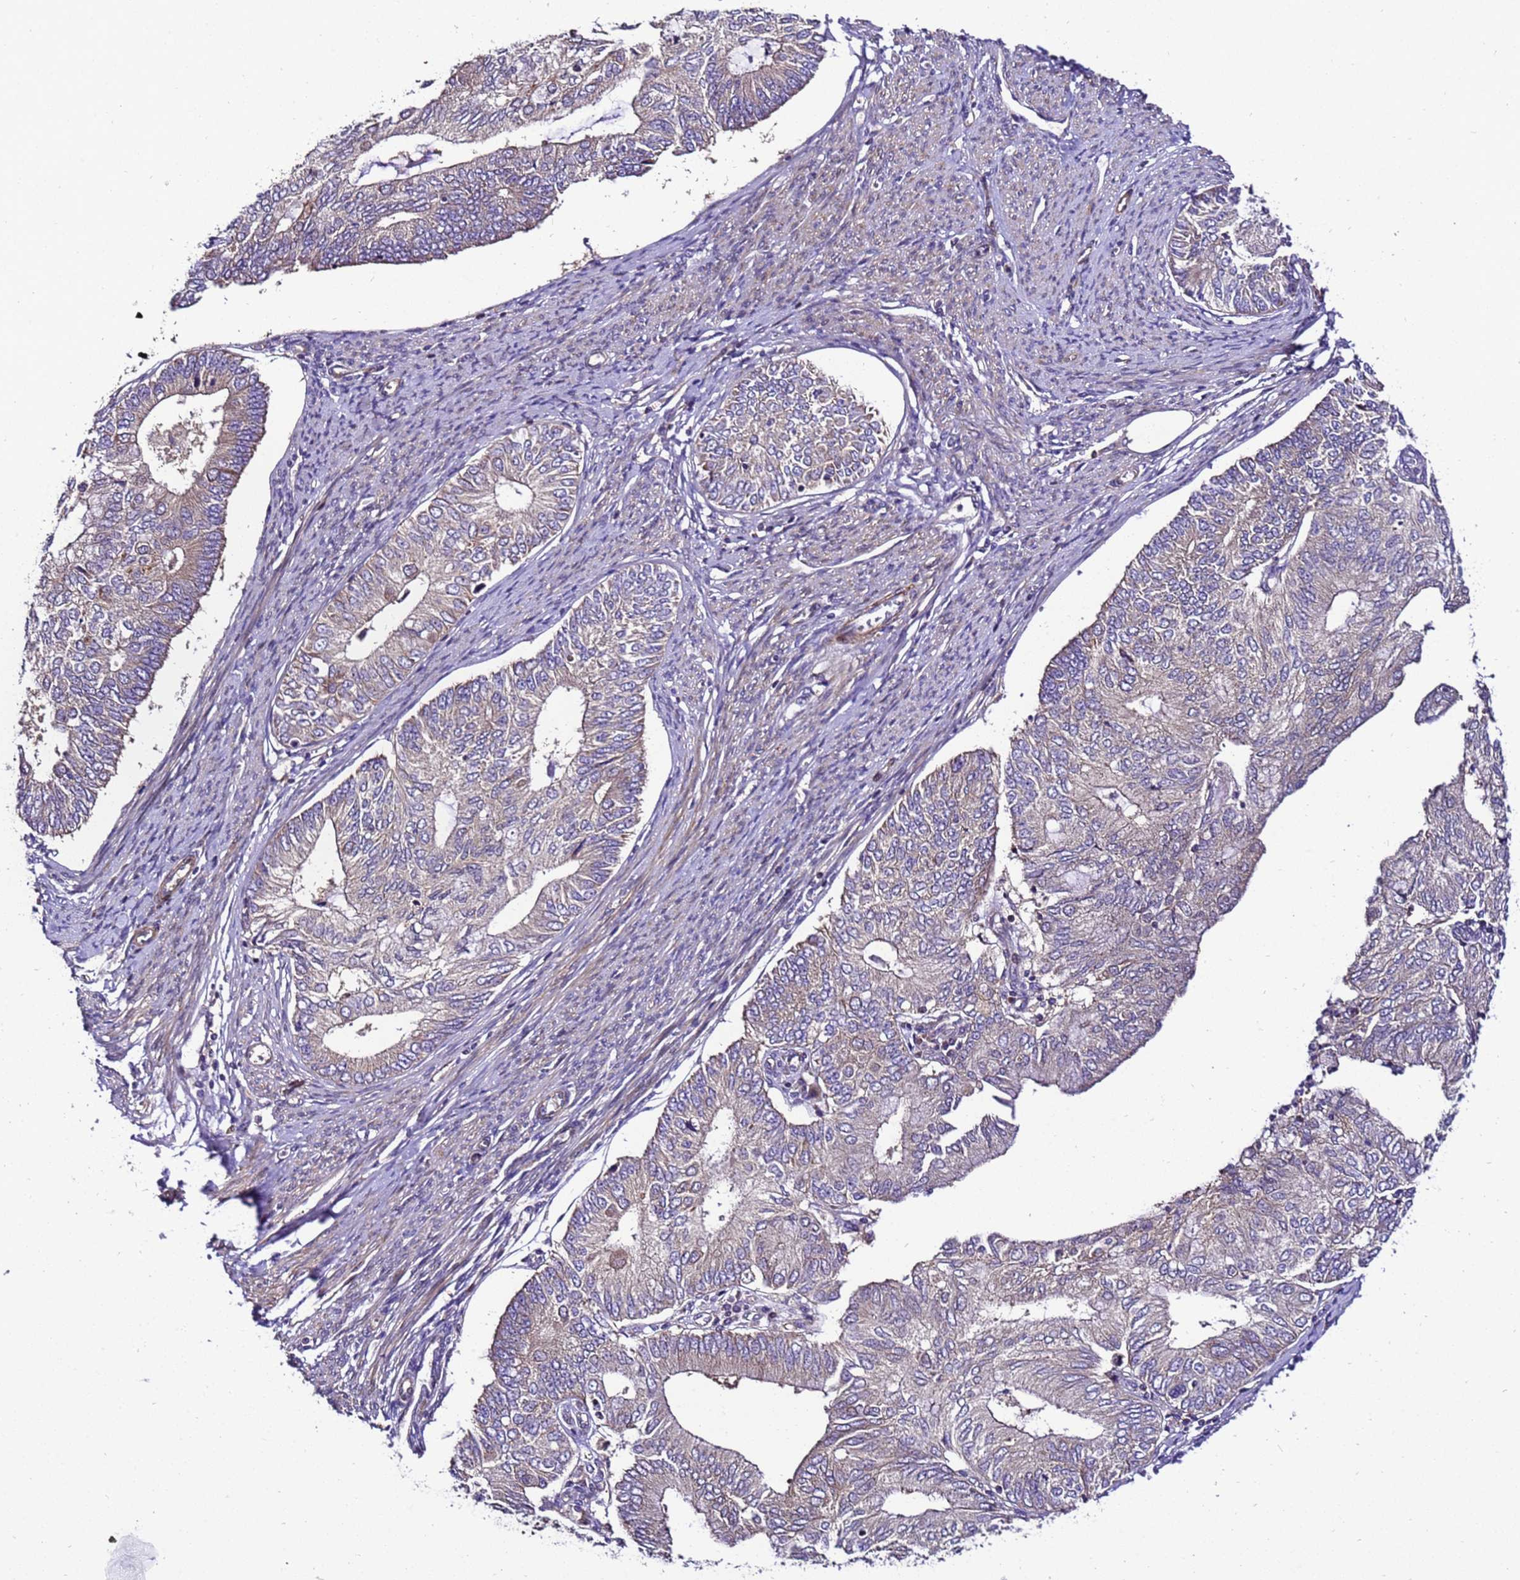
{"staining": {"intensity": "negative", "quantity": "none", "location": "none"}, "tissue": "endometrial cancer", "cell_type": "Tumor cells", "image_type": "cancer", "snomed": [{"axis": "morphology", "description": "Adenocarcinoma, NOS"}, {"axis": "topography", "description": "Endometrium"}], "caption": "This is a micrograph of IHC staining of endometrial cancer, which shows no staining in tumor cells.", "gene": "ZNF417", "patient": {"sex": "female", "age": 68}}